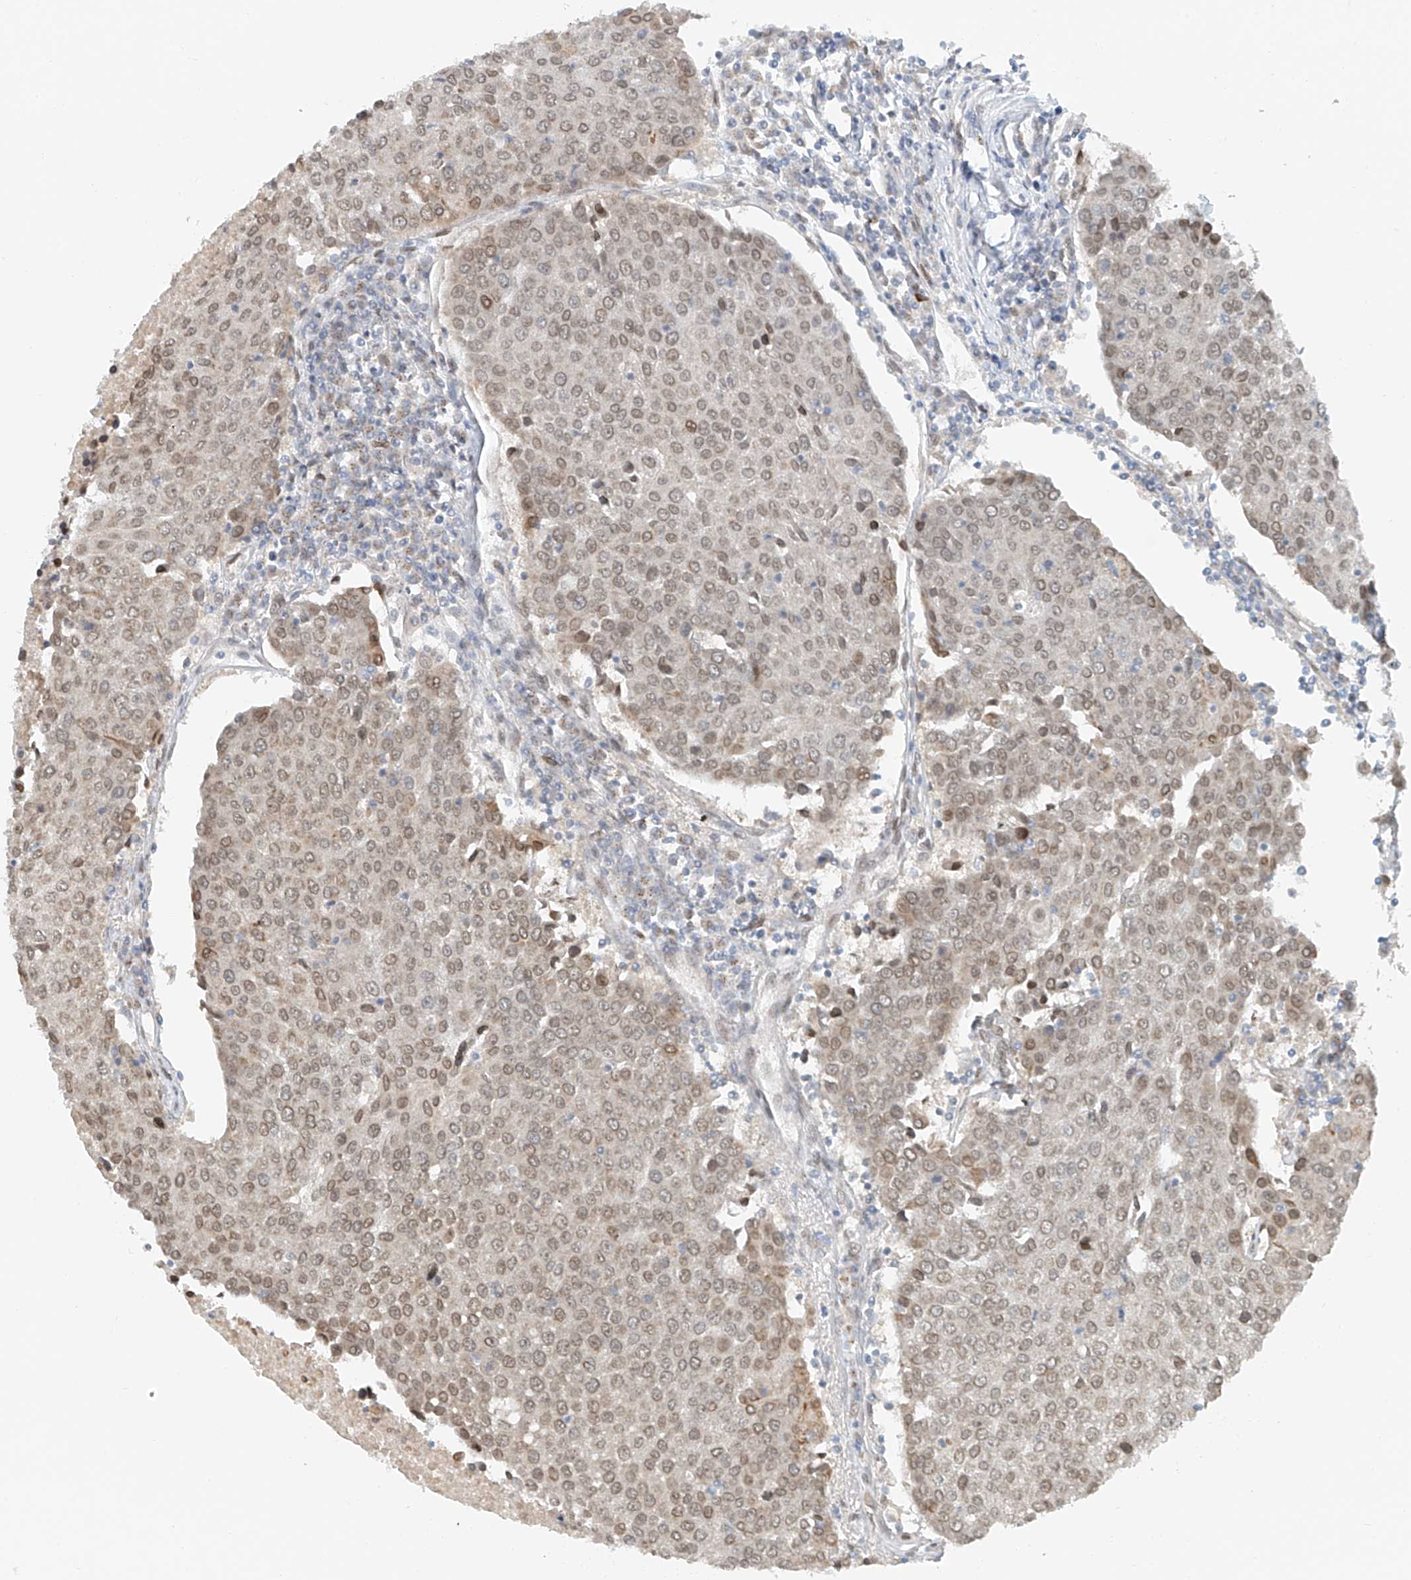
{"staining": {"intensity": "weak", "quantity": "25%-75%", "location": "cytoplasmic/membranous,nuclear"}, "tissue": "urothelial cancer", "cell_type": "Tumor cells", "image_type": "cancer", "snomed": [{"axis": "morphology", "description": "Urothelial carcinoma, High grade"}, {"axis": "topography", "description": "Urinary bladder"}], "caption": "Protein staining reveals weak cytoplasmic/membranous and nuclear staining in about 25%-75% of tumor cells in high-grade urothelial carcinoma.", "gene": "STARD9", "patient": {"sex": "female", "age": 85}}